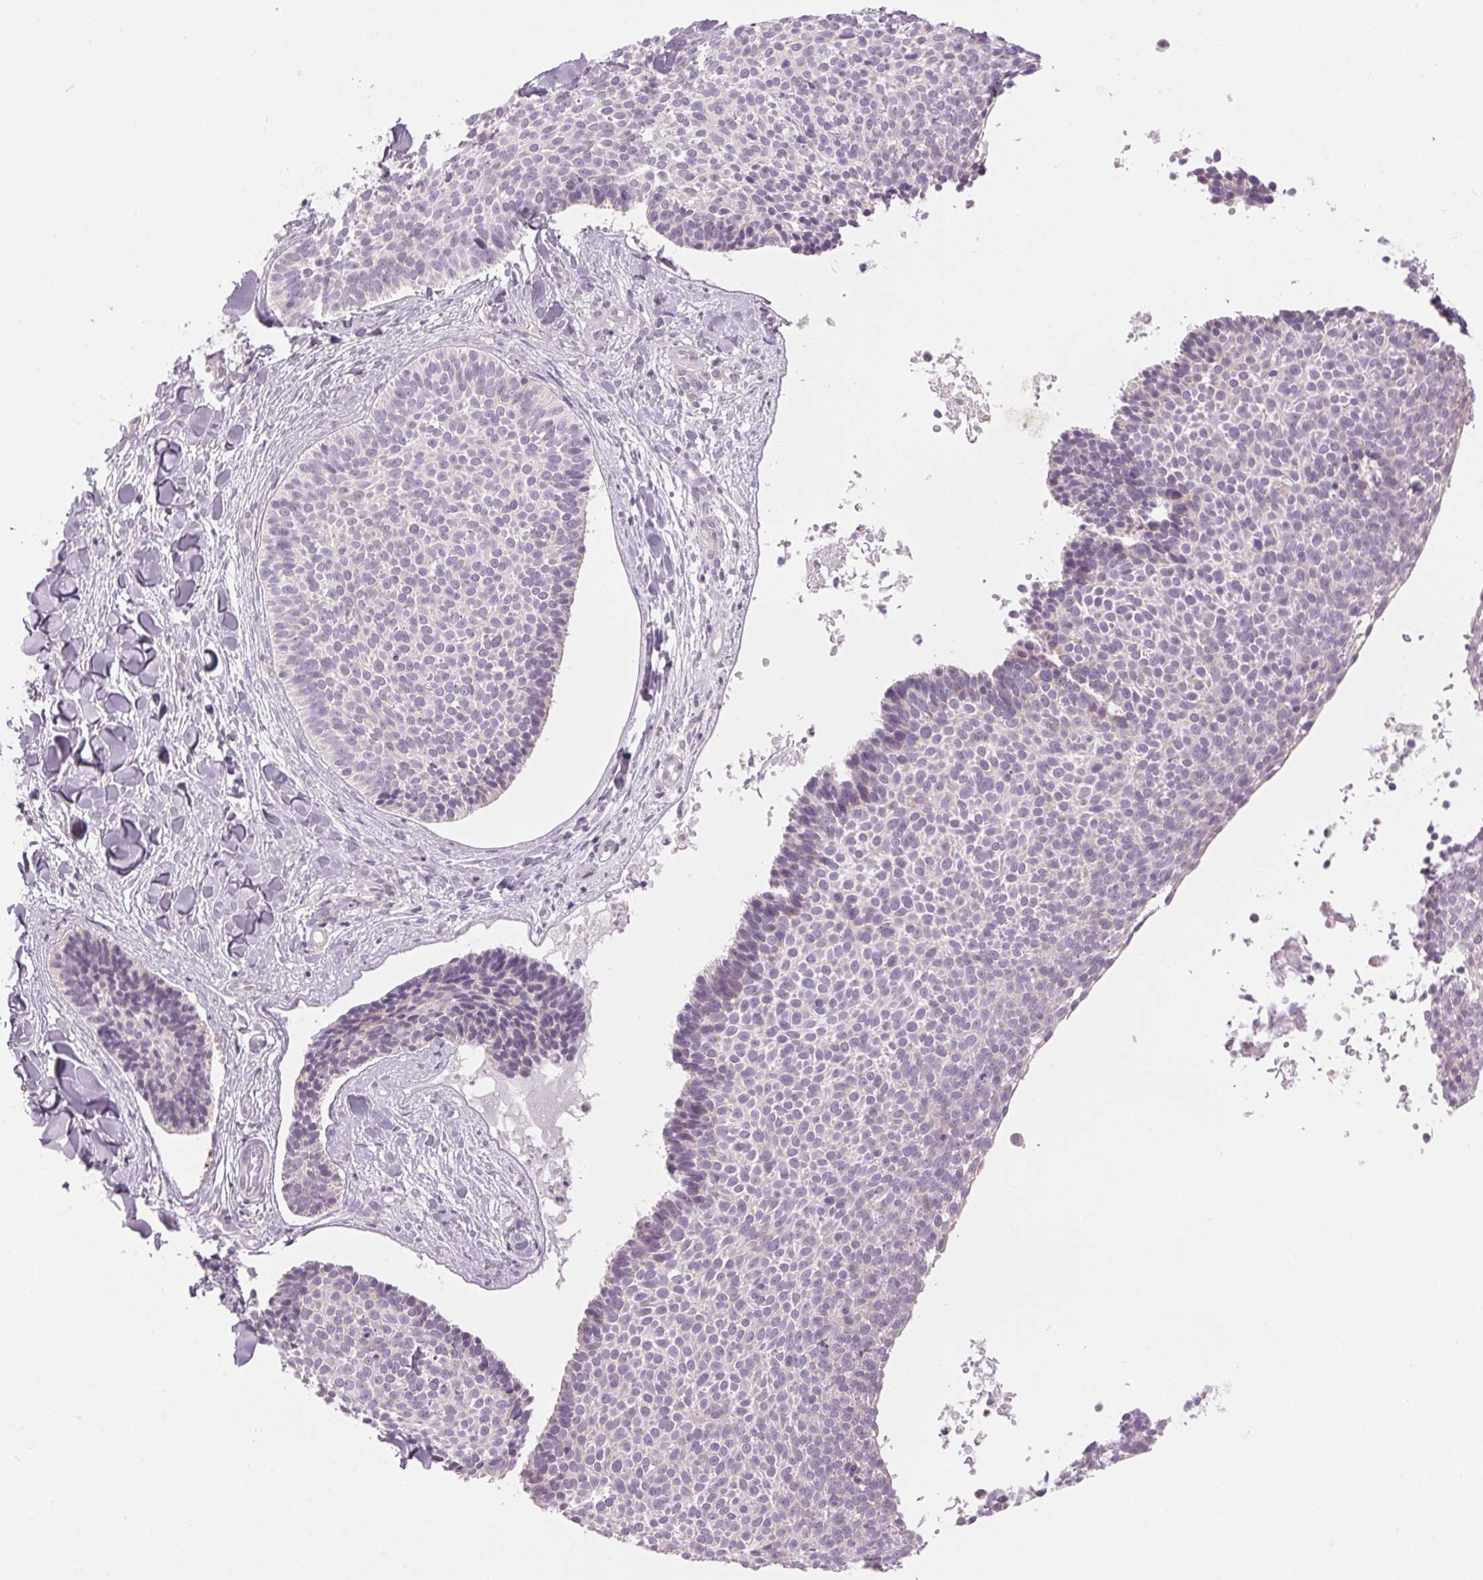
{"staining": {"intensity": "negative", "quantity": "none", "location": "none"}, "tissue": "skin cancer", "cell_type": "Tumor cells", "image_type": "cancer", "snomed": [{"axis": "morphology", "description": "Basal cell carcinoma"}, {"axis": "topography", "description": "Skin"}], "caption": "Tumor cells are negative for brown protein staining in skin basal cell carcinoma.", "gene": "GNMT", "patient": {"sex": "male", "age": 82}}